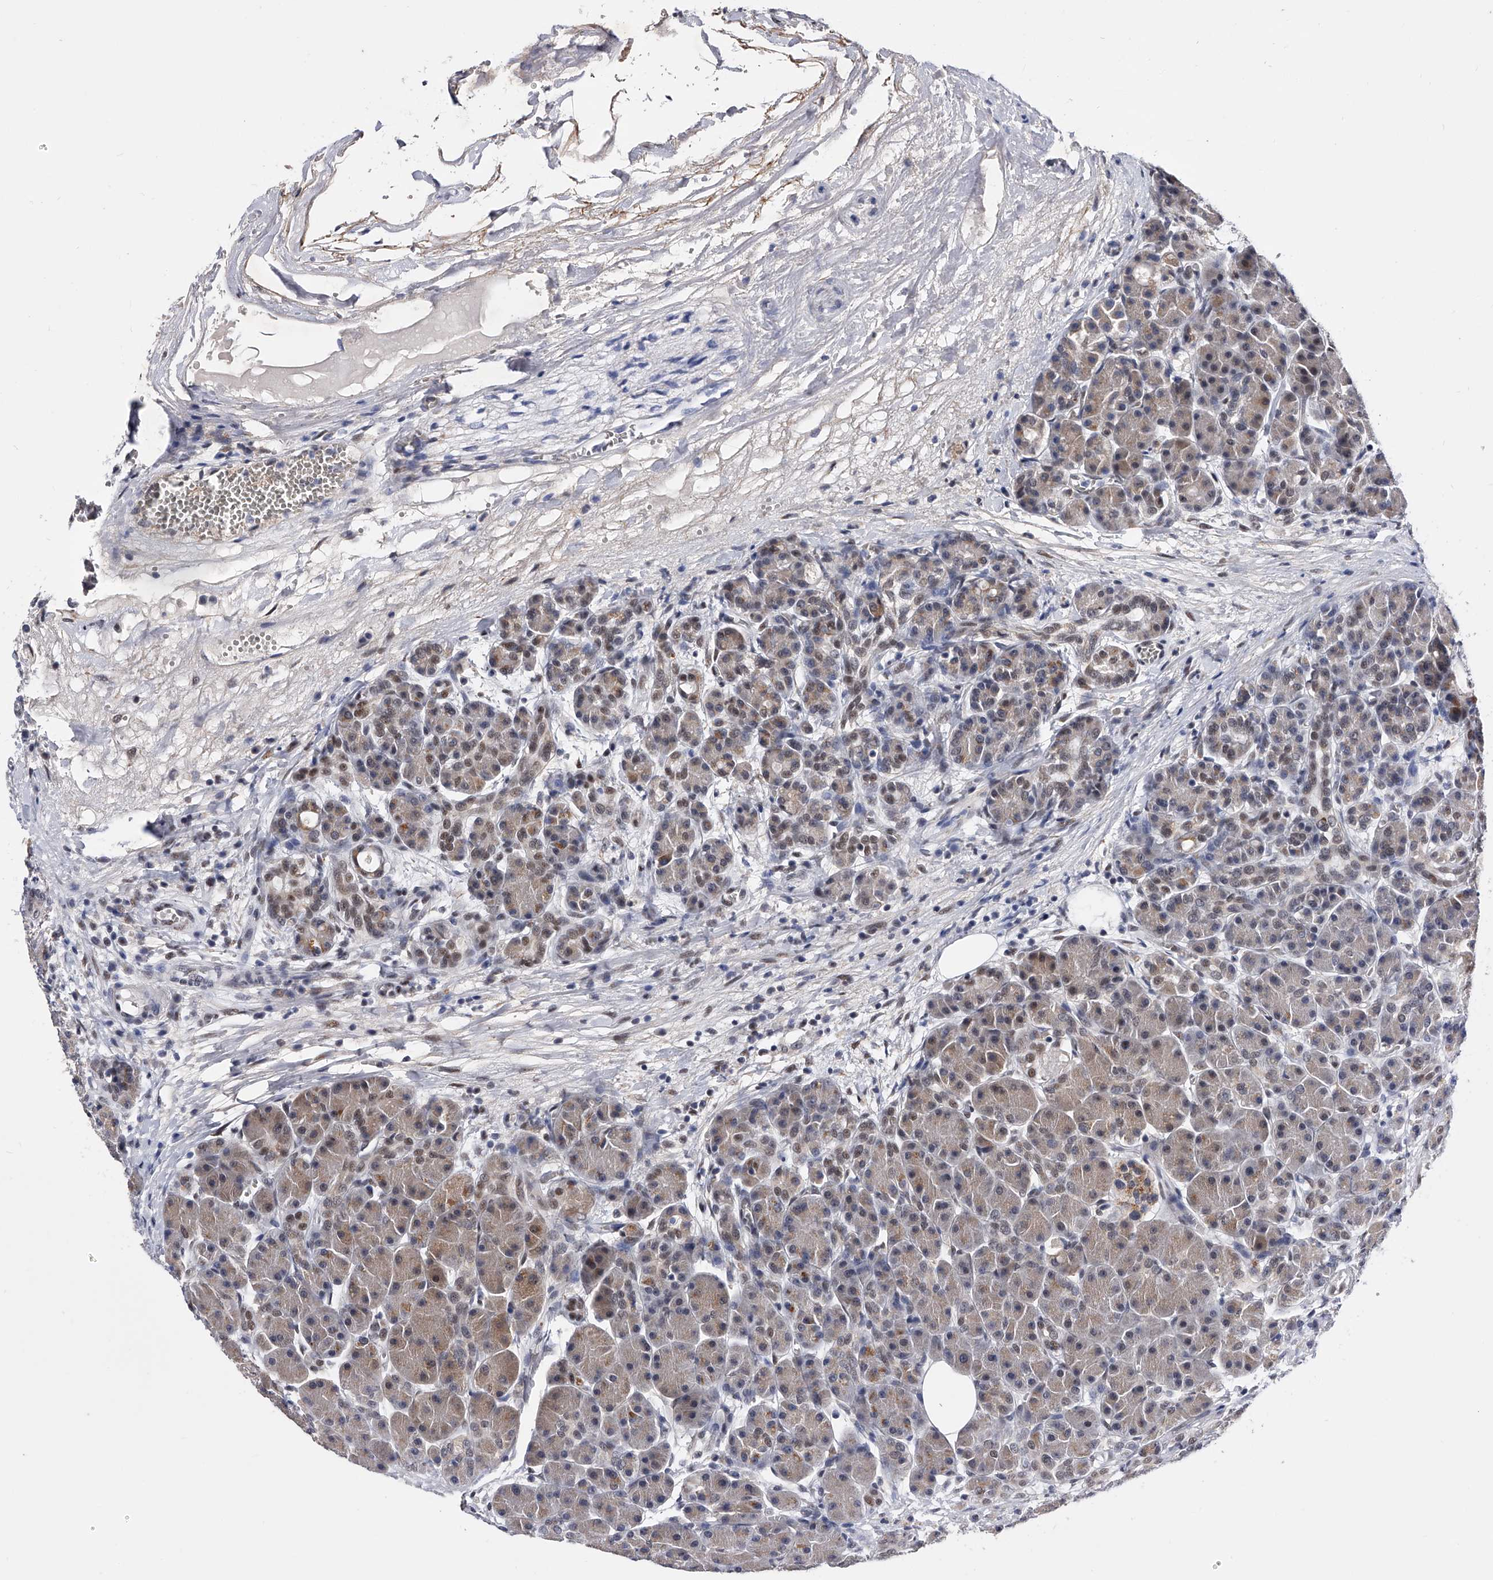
{"staining": {"intensity": "weak", "quantity": "25%-75%", "location": "cytoplasmic/membranous,nuclear"}, "tissue": "pancreas", "cell_type": "Exocrine glandular cells", "image_type": "normal", "snomed": [{"axis": "morphology", "description": "Normal tissue, NOS"}, {"axis": "topography", "description": "Pancreas"}], "caption": "Immunohistochemistry image of unremarkable pancreas: human pancreas stained using immunohistochemistry (IHC) demonstrates low levels of weak protein expression localized specifically in the cytoplasmic/membranous,nuclear of exocrine glandular cells, appearing as a cytoplasmic/membranous,nuclear brown color.", "gene": "ZNF529", "patient": {"sex": "male", "age": 63}}